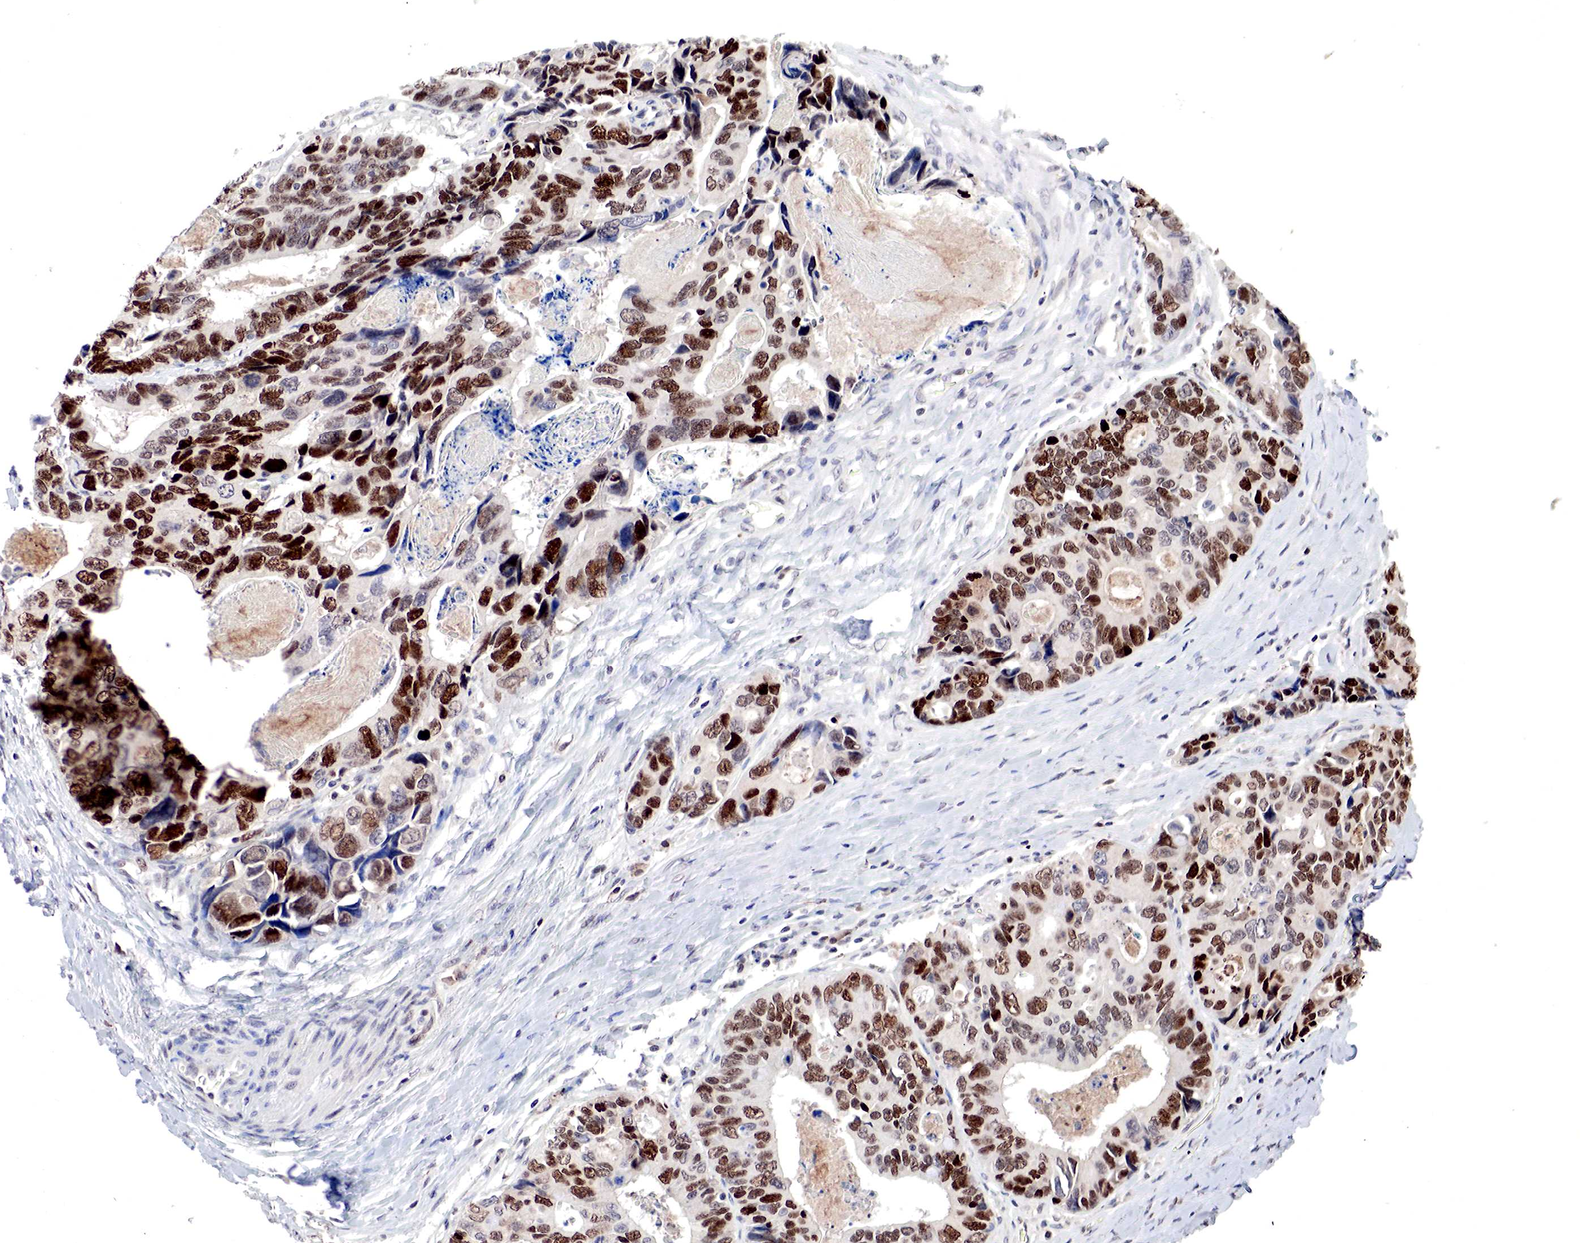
{"staining": {"intensity": "strong", "quantity": ">75%", "location": "nuclear"}, "tissue": "colorectal cancer", "cell_type": "Tumor cells", "image_type": "cancer", "snomed": [{"axis": "morphology", "description": "Adenocarcinoma, NOS"}, {"axis": "topography", "description": "Rectum"}], "caption": "Immunohistochemical staining of colorectal cancer reveals high levels of strong nuclear protein positivity in approximately >75% of tumor cells.", "gene": "DACH2", "patient": {"sex": "female", "age": 67}}